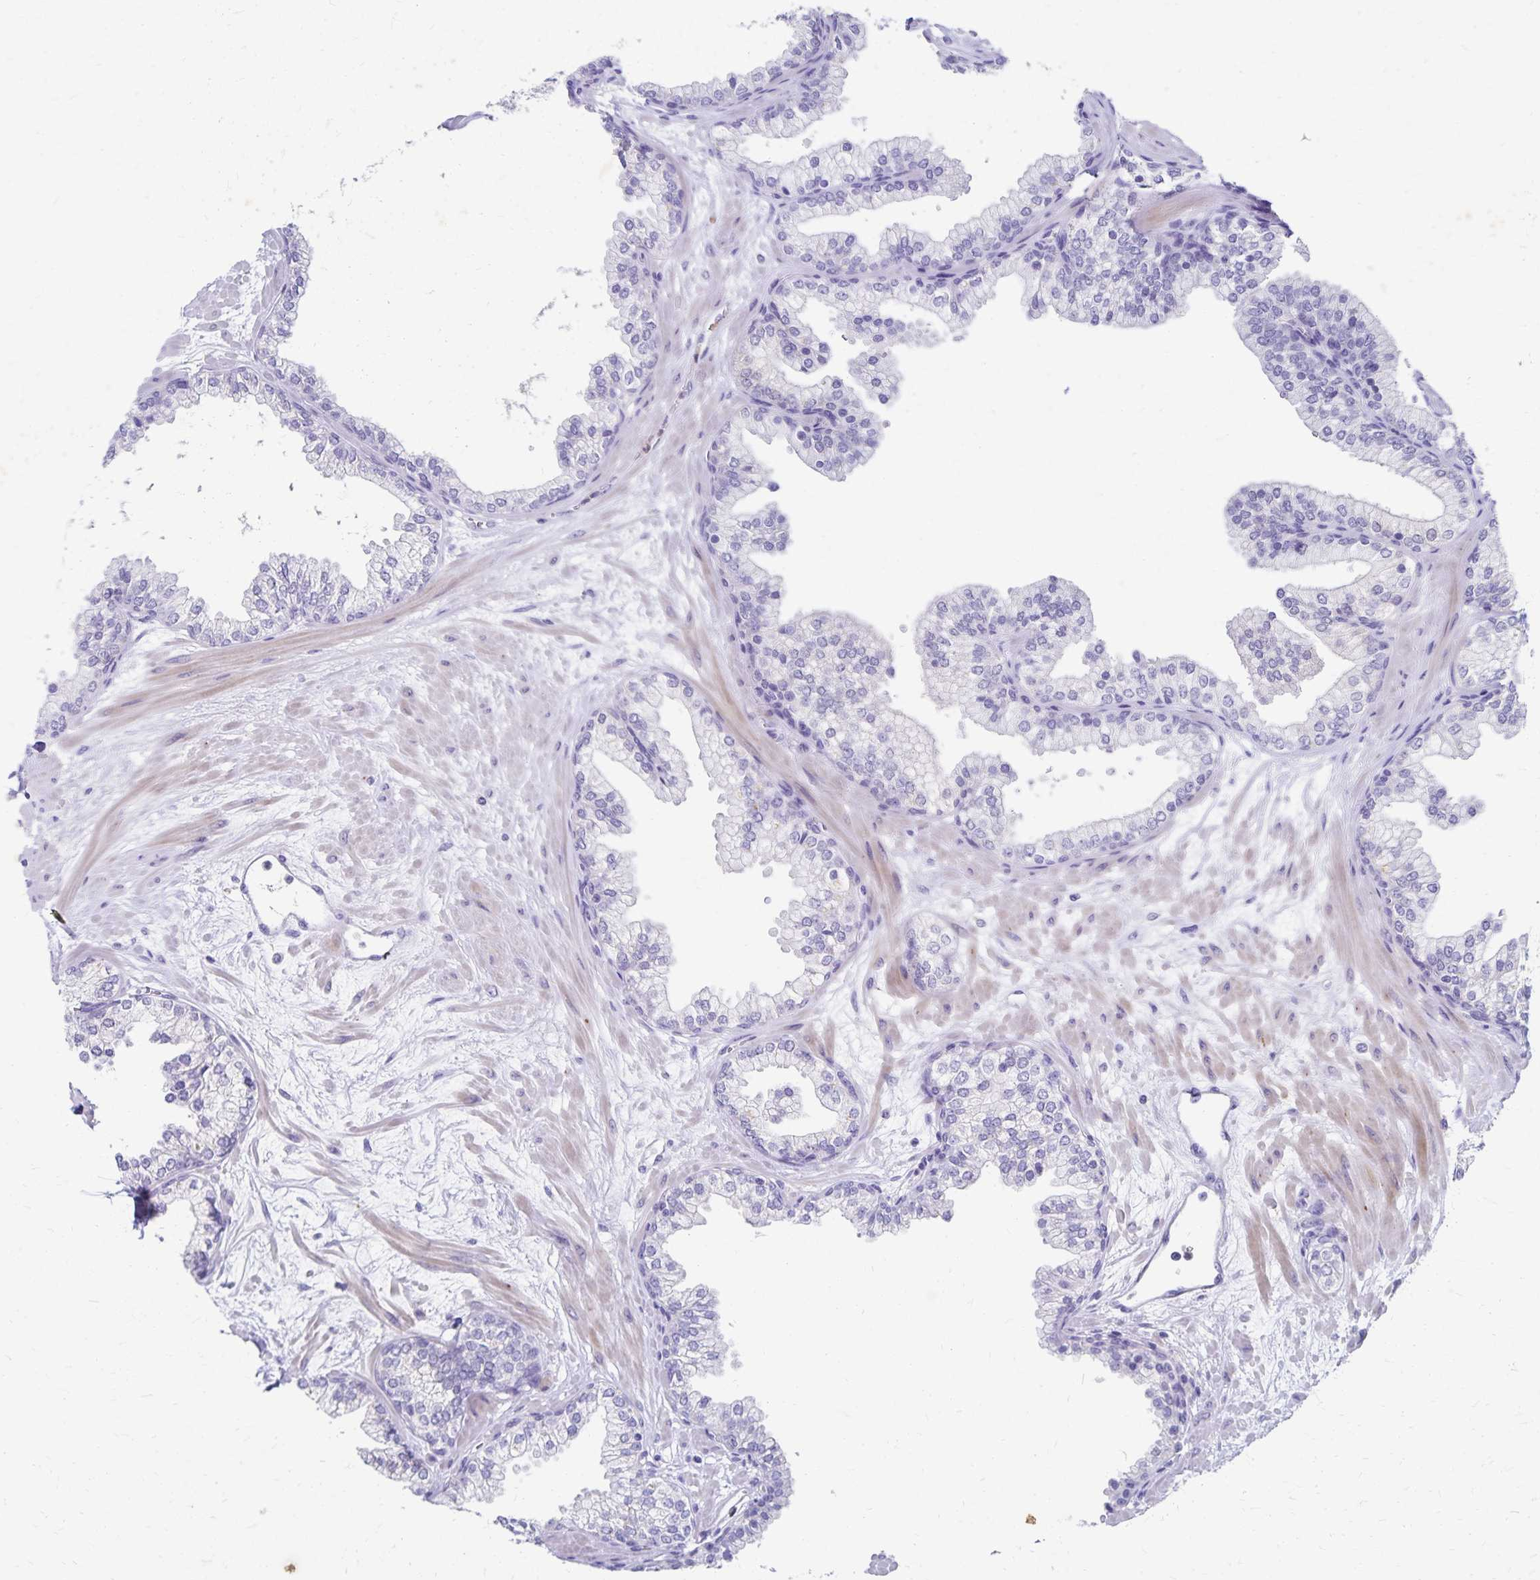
{"staining": {"intensity": "negative", "quantity": "none", "location": "none"}, "tissue": "prostate", "cell_type": "Glandular cells", "image_type": "normal", "snomed": [{"axis": "morphology", "description": "Normal tissue, NOS"}, {"axis": "topography", "description": "Prostate"}, {"axis": "topography", "description": "Peripheral nerve tissue"}], "caption": "DAB immunohistochemical staining of unremarkable prostate displays no significant staining in glandular cells. (Brightfield microscopy of DAB IHC at high magnification).", "gene": "PAX5", "patient": {"sex": "male", "age": 61}}